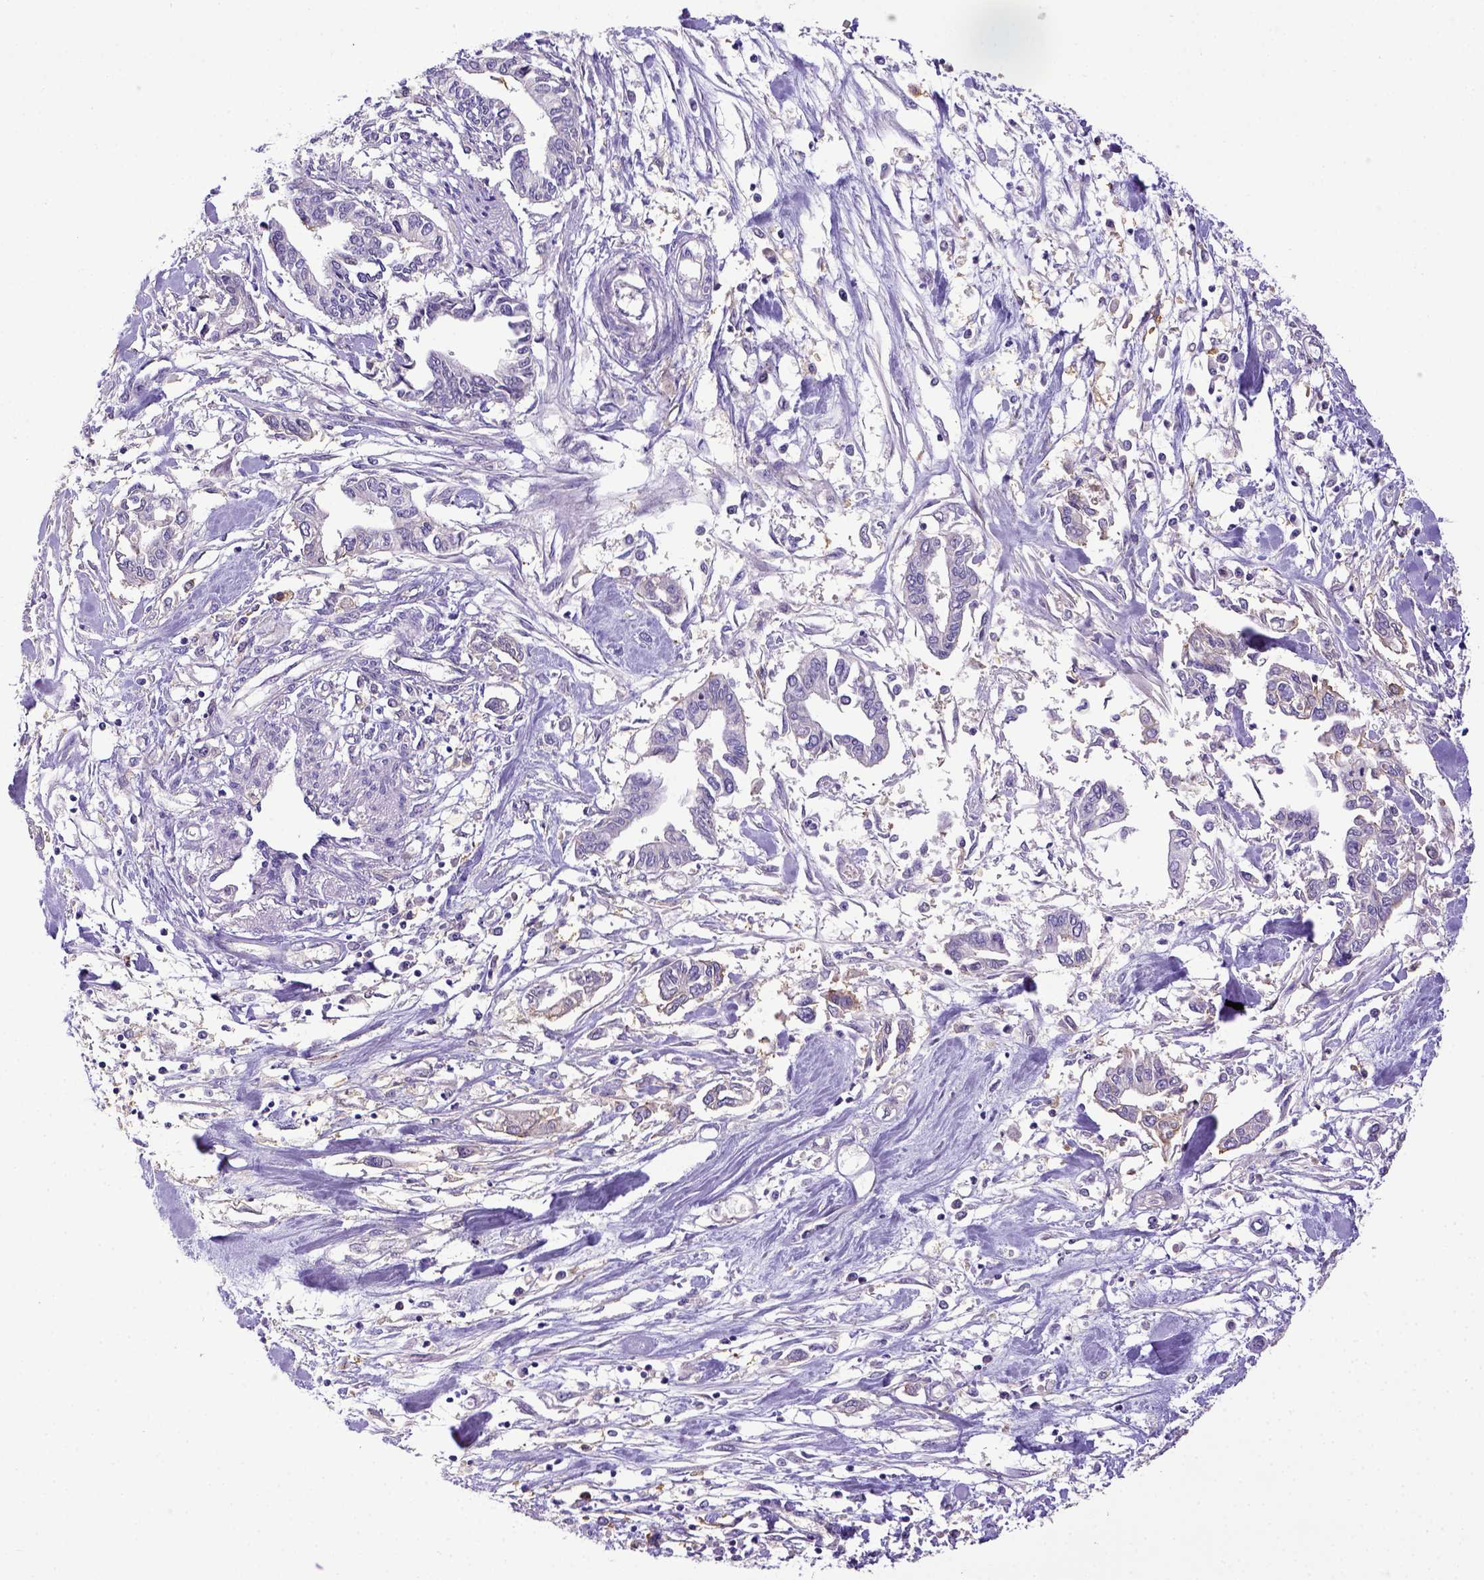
{"staining": {"intensity": "negative", "quantity": "none", "location": "none"}, "tissue": "pancreatic cancer", "cell_type": "Tumor cells", "image_type": "cancer", "snomed": [{"axis": "morphology", "description": "Adenocarcinoma, NOS"}, {"axis": "topography", "description": "Pancreas"}], "caption": "Image shows no protein positivity in tumor cells of pancreatic cancer tissue. (DAB IHC, high magnification).", "gene": "CD40", "patient": {"sex": "male", "age": 60}}